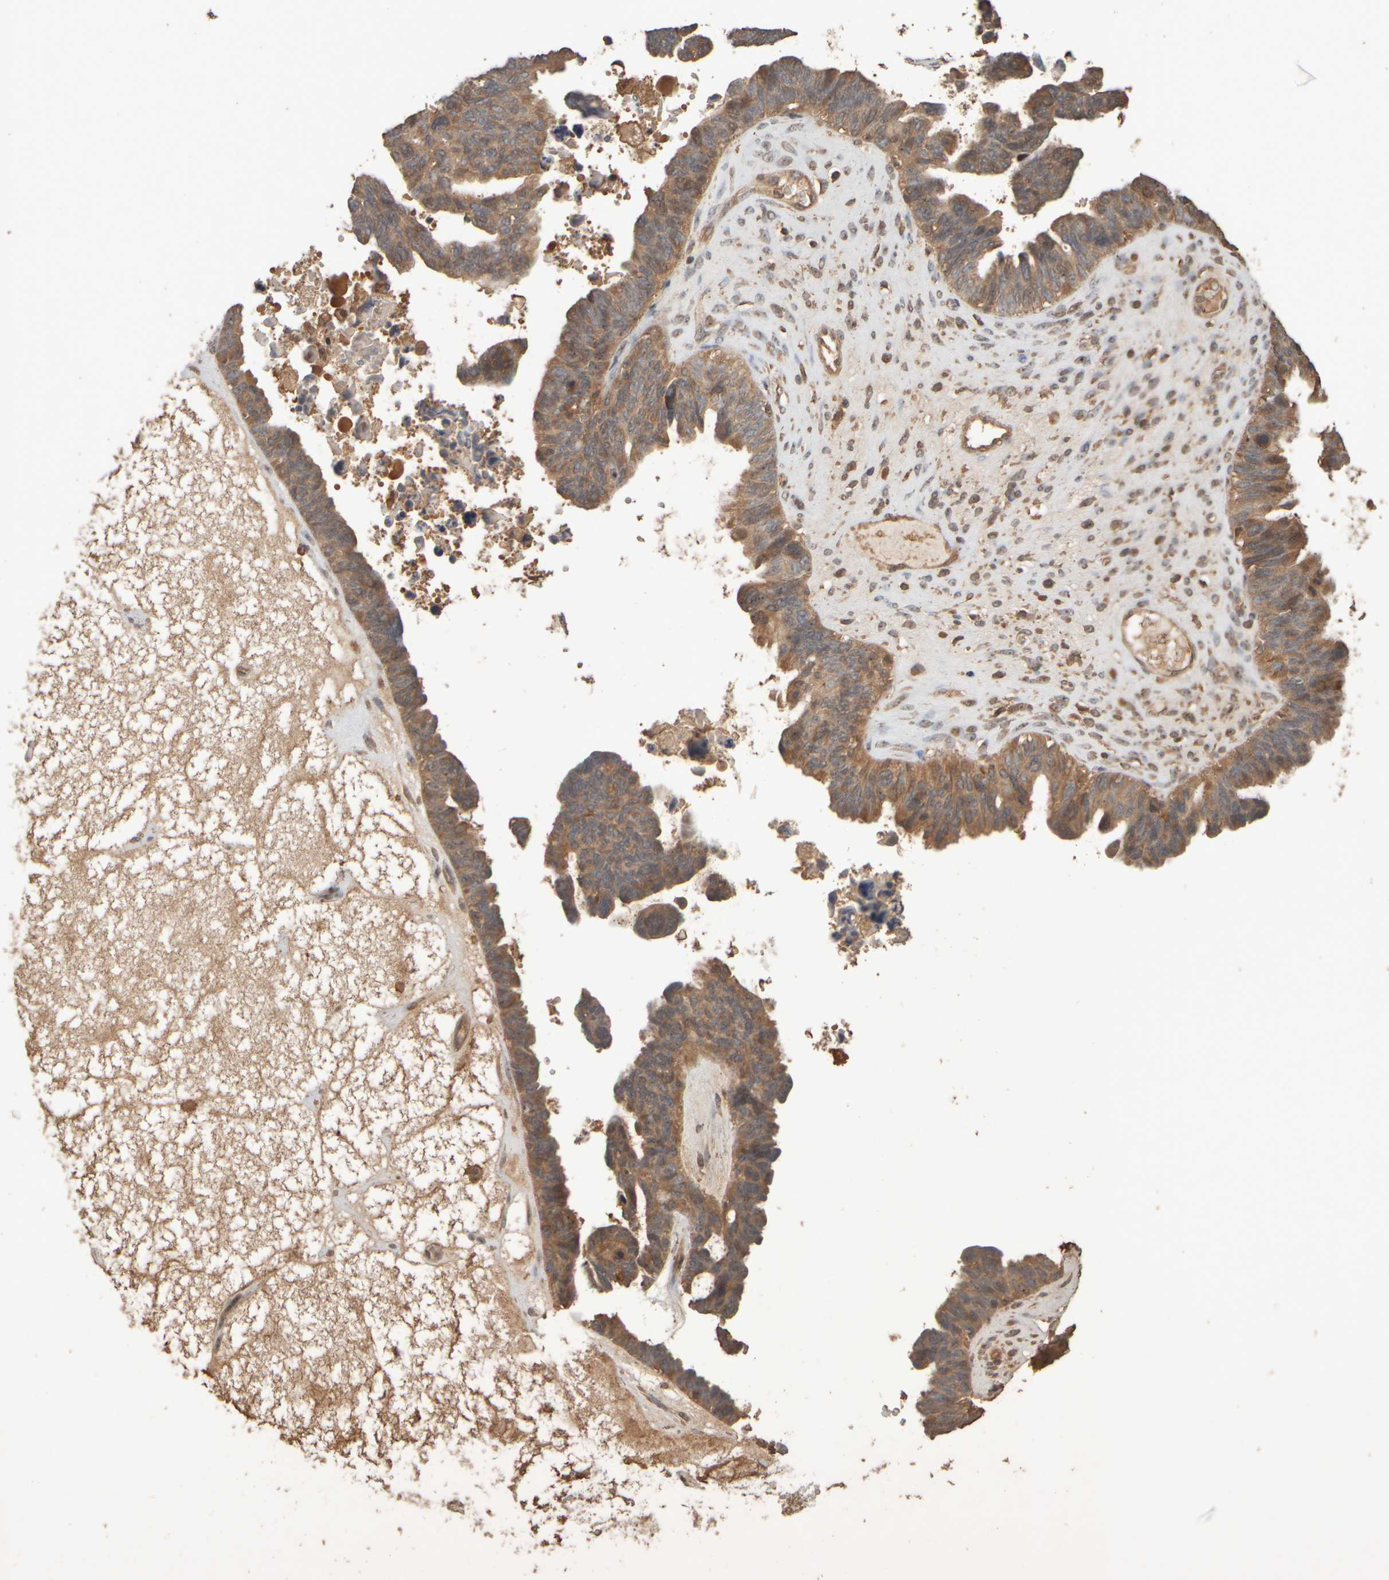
{"staining": {"intensity": "moderate", "quantity": ">75%", "location": "cytoplasmic/membranous,nuclear"}, "tissue": "ovarian cancer", "cell_type": "Tumor cells", "image_type": "cancer", "snomed": [{"axis": "morphology", "description": "Cystadenocarcinoma, serous, NOS"}, {"axis": "topography", "description": "Ovary"}], "caption": "A brown stain shows moderate cytoplasmic/membranous and nuclear positivity of a protein in serous cystadenocarcinoma (ovarian) tumor cells. Nuclei are stained in blue.", "gene": "SPHK1", "patient": {"sex": "female", "age": 79}}